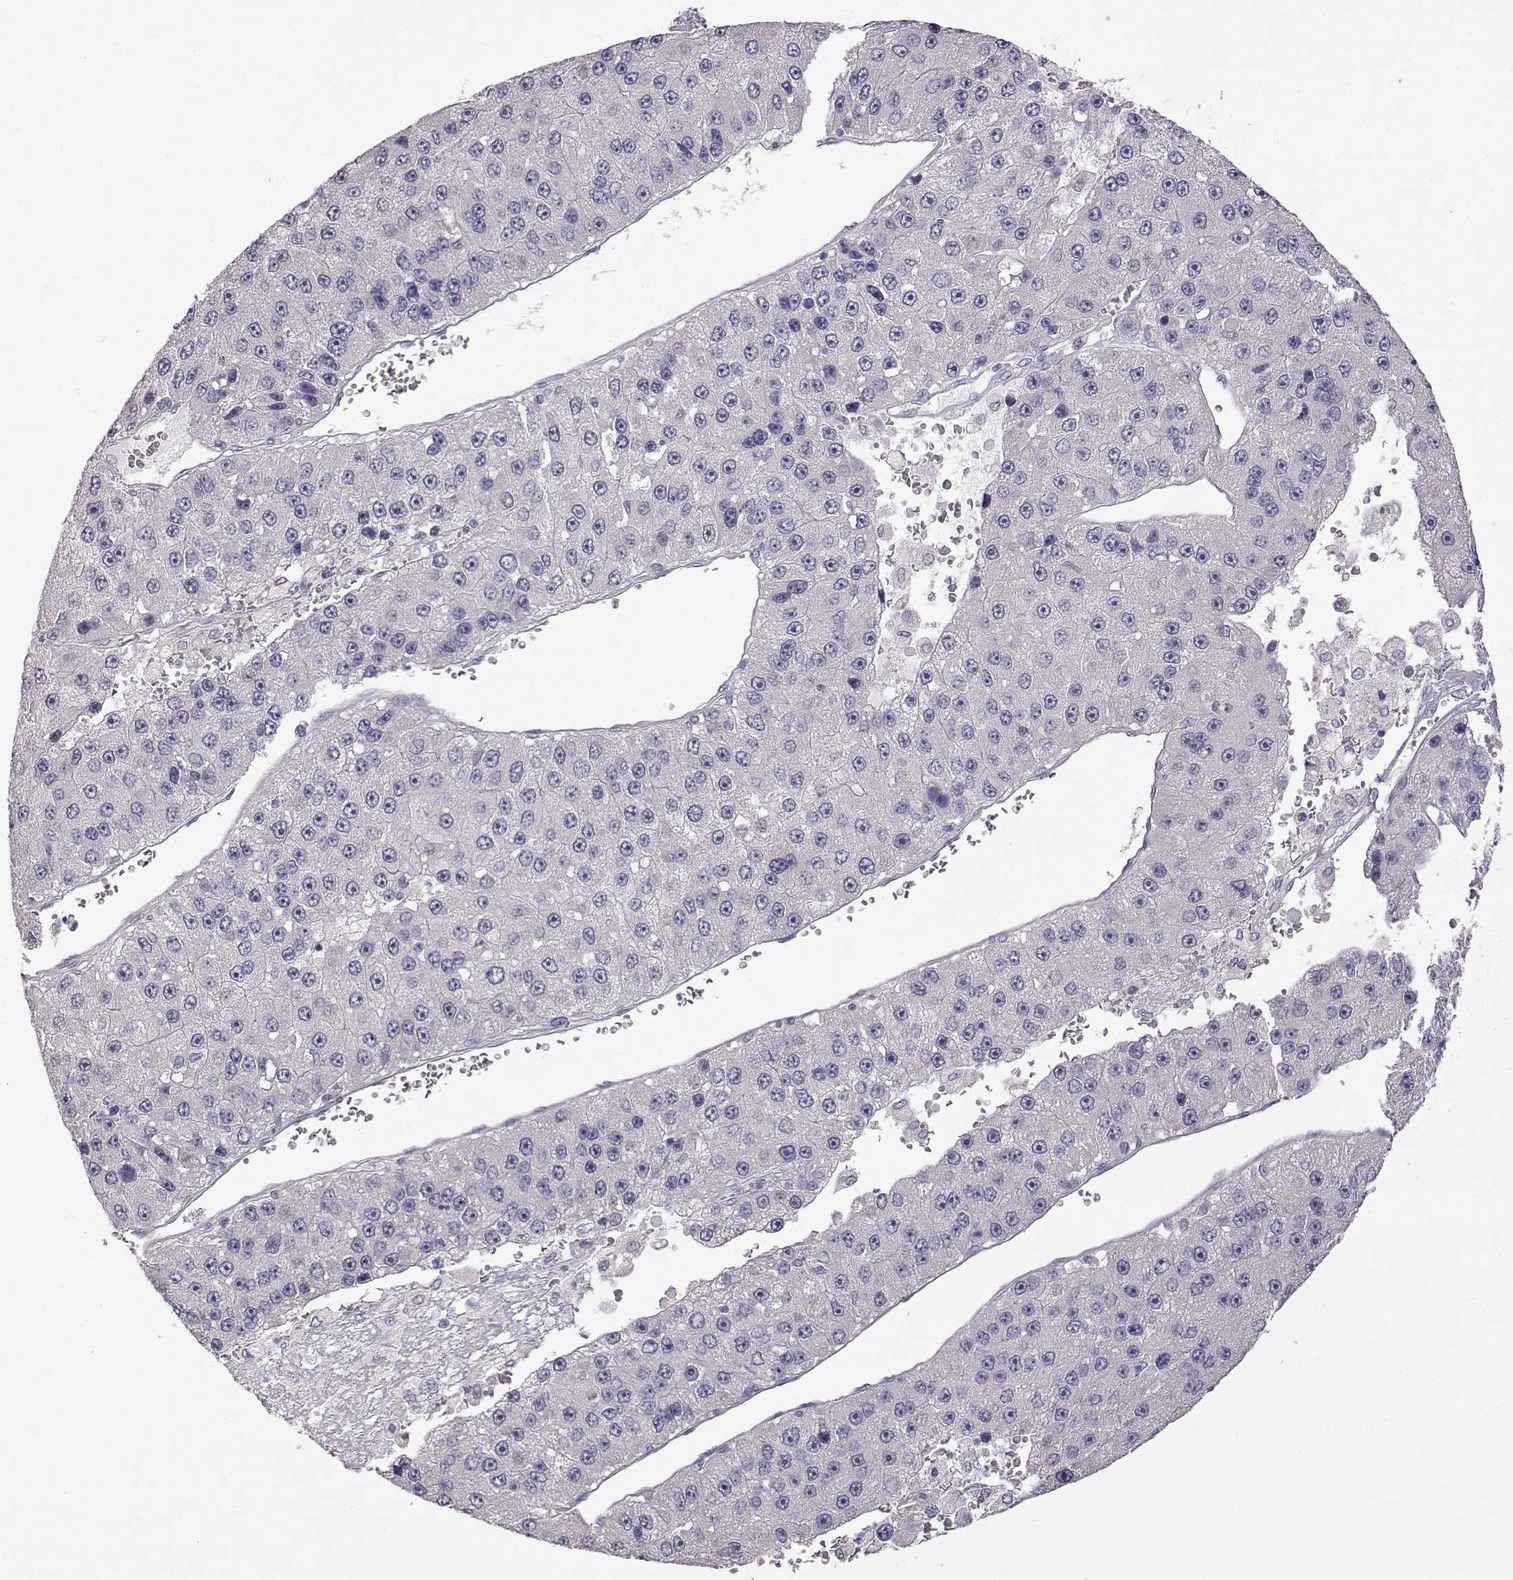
{"staining": {"intensity": "negative", "quantity": "none", "location": "none"}, "tissue": "liver cancer", "cell_type": "Tumor cells", "image_type": "cancer", "snomed": [{"axis": "morphology", "description": "Carcinoma, Hepatocellular, NOS"}, {"axis": "topography", "description": "Liver"}], "caption": "This is an IHC image of human liver hepatocellular carcinoma. There is no positivity in tumor cells.", "gene": "VGF", "patient": {"sex": "female", "age": 73}}